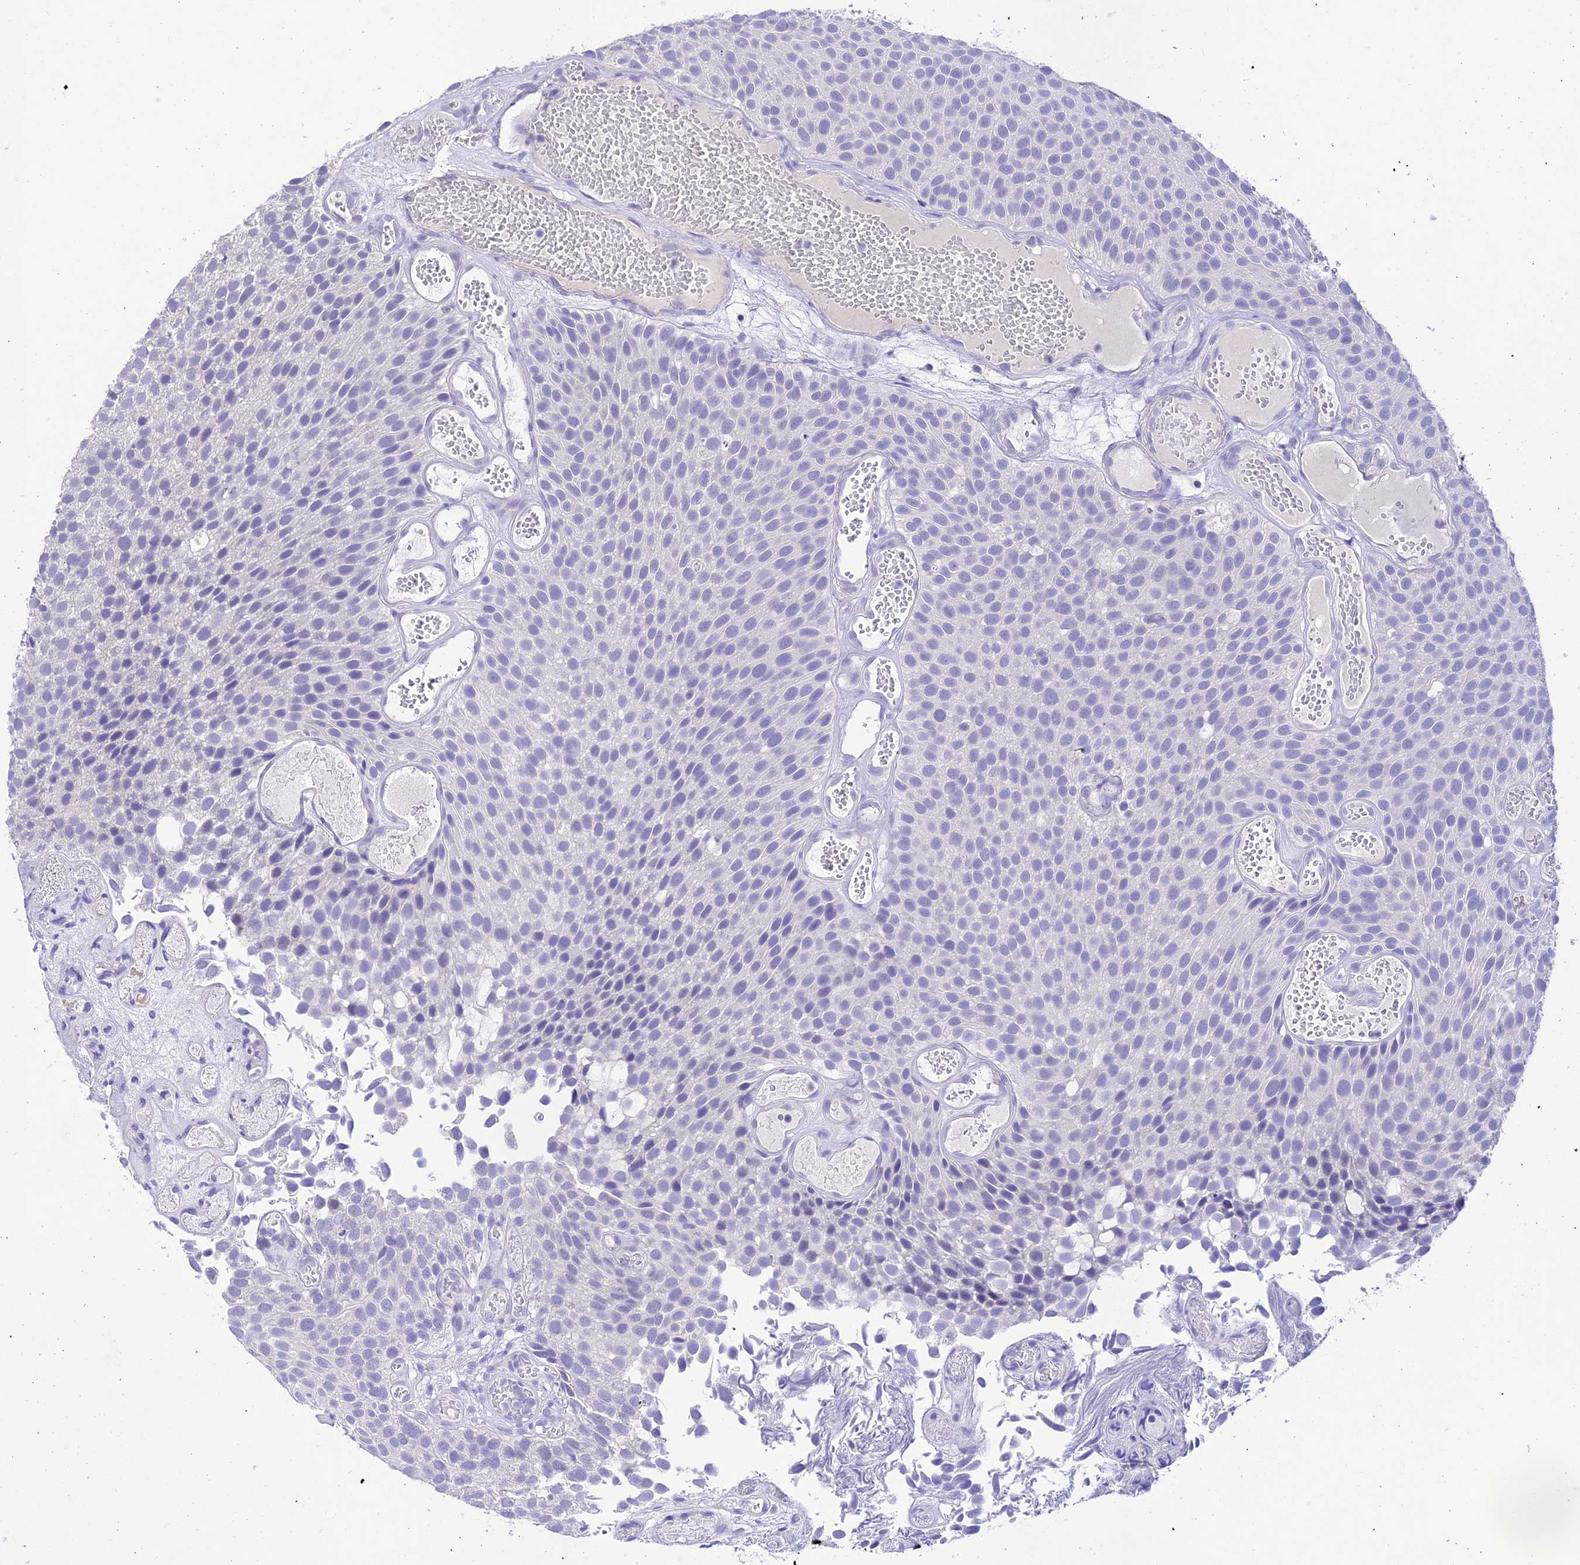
{"staining": {"intensity": "negative", "quantity": "none", "location": "none"}, "tissue": "urothelial cancer", "cell_type": "Tumor cells", "image_type": "cancer", "snomed": [{"axis": "morphology", "description": "Urothelial carcinoma, Low grade"}, {"axis": "topography", "description": "Urinary bladder"}], "caption": "IHC image of urothelial carcinoma (low-grade) stained for a protein (brown), which displays no staining in tumor cells.", "gene": "NLRP6", "patient": {"sex": "male", "age": 89}}